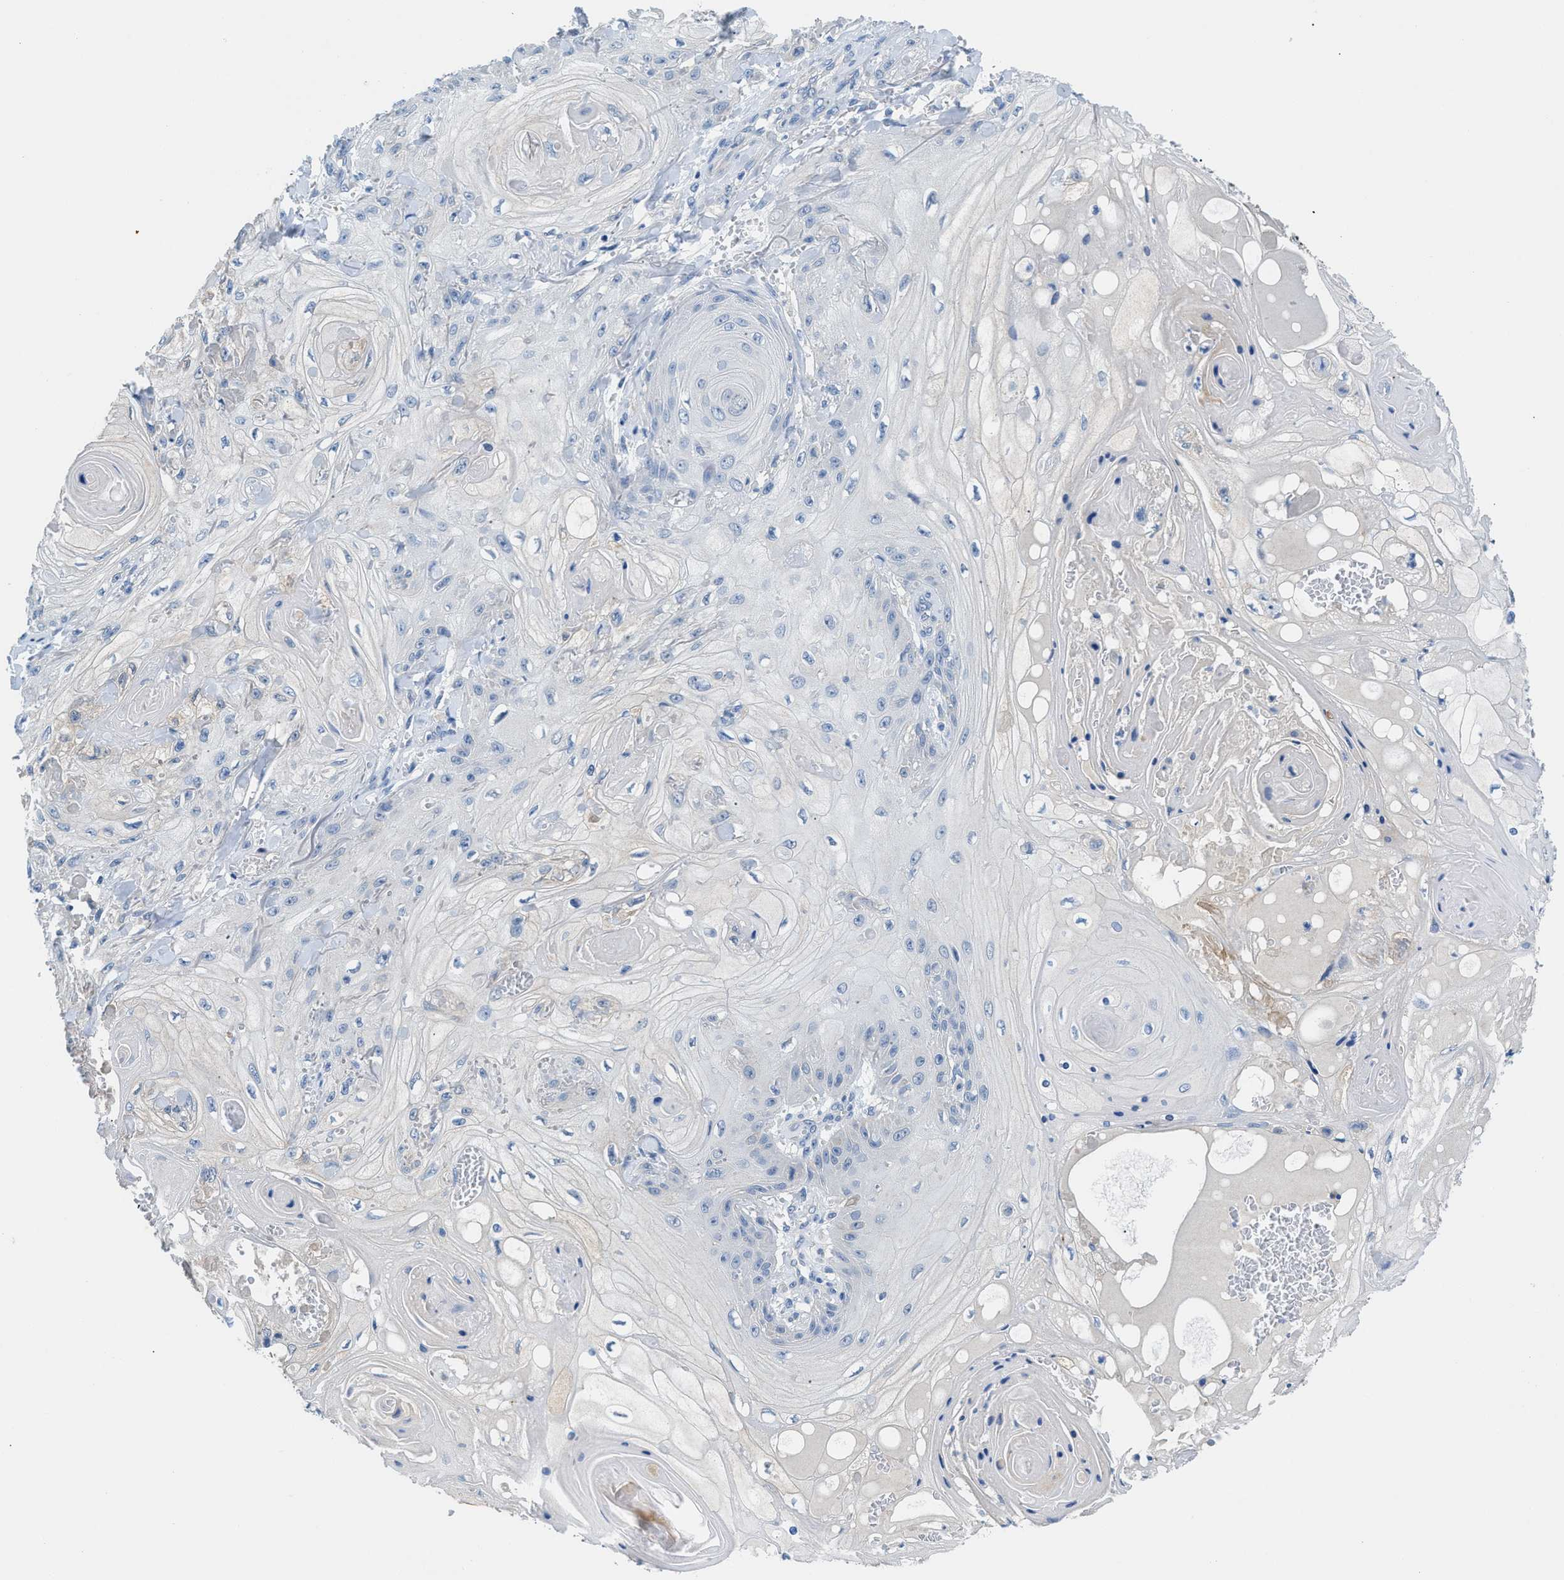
{"staining": {"intensity": "negative", "quantity": "none", "location": "none"}, "tissue": "skin cancer", "cell_type": "Tumor cells", "image_type": "cancer", "snomed": [{"axis": "morphology", "description": "Squamous cell carcinoma, NOS"}, {"axis": "topography", "description": "Skin"}], "caption": "Immunohistochemistry (IHC) image of skin cancer stained for a protein (brown), which demonstrates no expression in tumor cells.", "gene": "SLC10A6", "patient": {"sex": "male", "age": 74}}